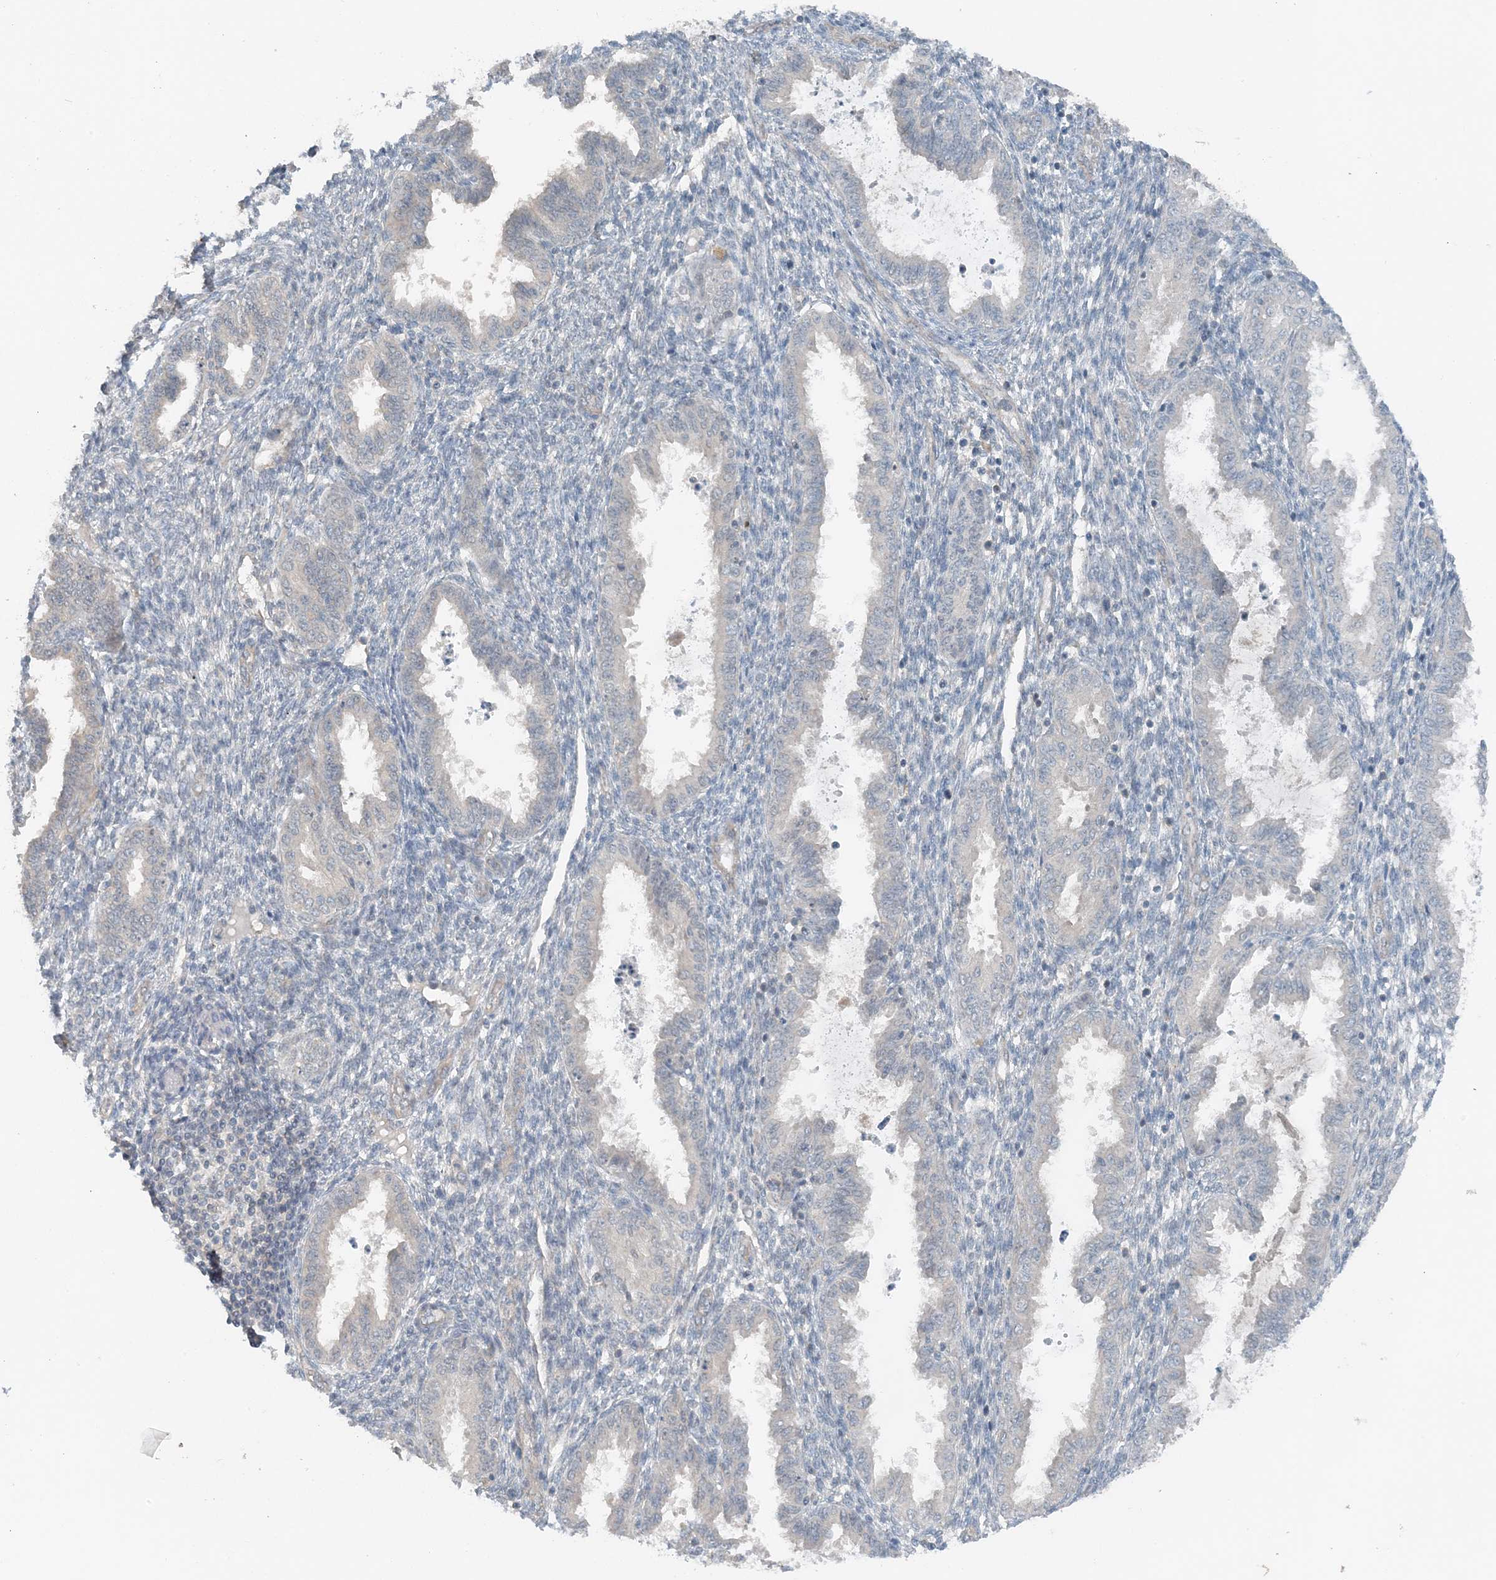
{"staining": {"intensity": "negative", "quantity": "none", "location": "none"}, "tissue": "endometrium", "cell_type": "Cells in endometrial stroma", "image_type": "normal", "snomed": [{"axis": "morphology", "description": "Normal tissue, NOS"}, {"axis": "topography", "description": "Endometrium"}], "caption": "Immunohistochemical staining of normal human endometrium shows no significant staining in cells in endometrial stroma. (Immunohistochemistry (ihc), brightfield microscopy, high magnification).", "gene": "MITD1", "patient": {"sex": "female", "age": 33}}